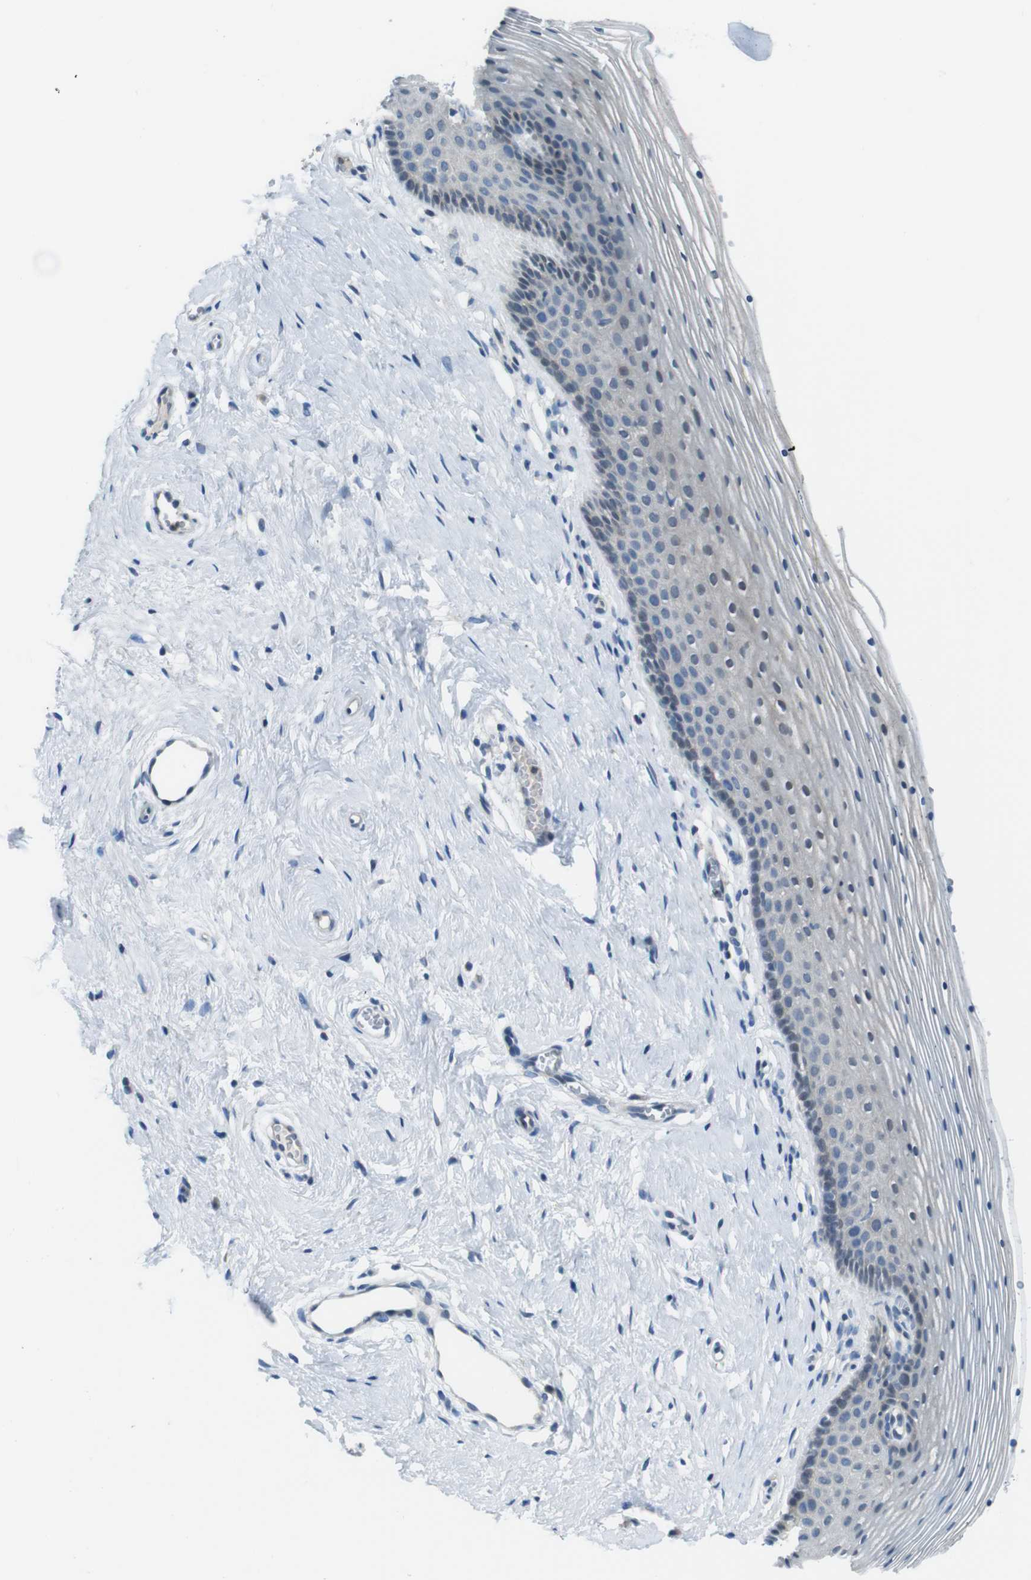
{"staining": {"intensity": "weak", "quantity": "<25%", "location": "nuclear"}, "tissue": "vagina", "cell_type": "Squamous epithelial cells", "image_type": "normal", "snomed": [{"axis": "morphology", "description": "Normal tissue, NOS"}, {"axis": "topography", "description": "Vagina"}], "caption": "Immunohistochemical staining of unremarkable vagina demonstrates no significant expression in squamous epithelial cells. The staining was performed using DAB (3,3'-diaminobenzidine) to visualize the protein expression in brown, while the nuclei were stained in blue with hematoxylin (Magnification: 20x).", "gene": "NANOS2", "patient": {"sex": "female", "age": 32}}